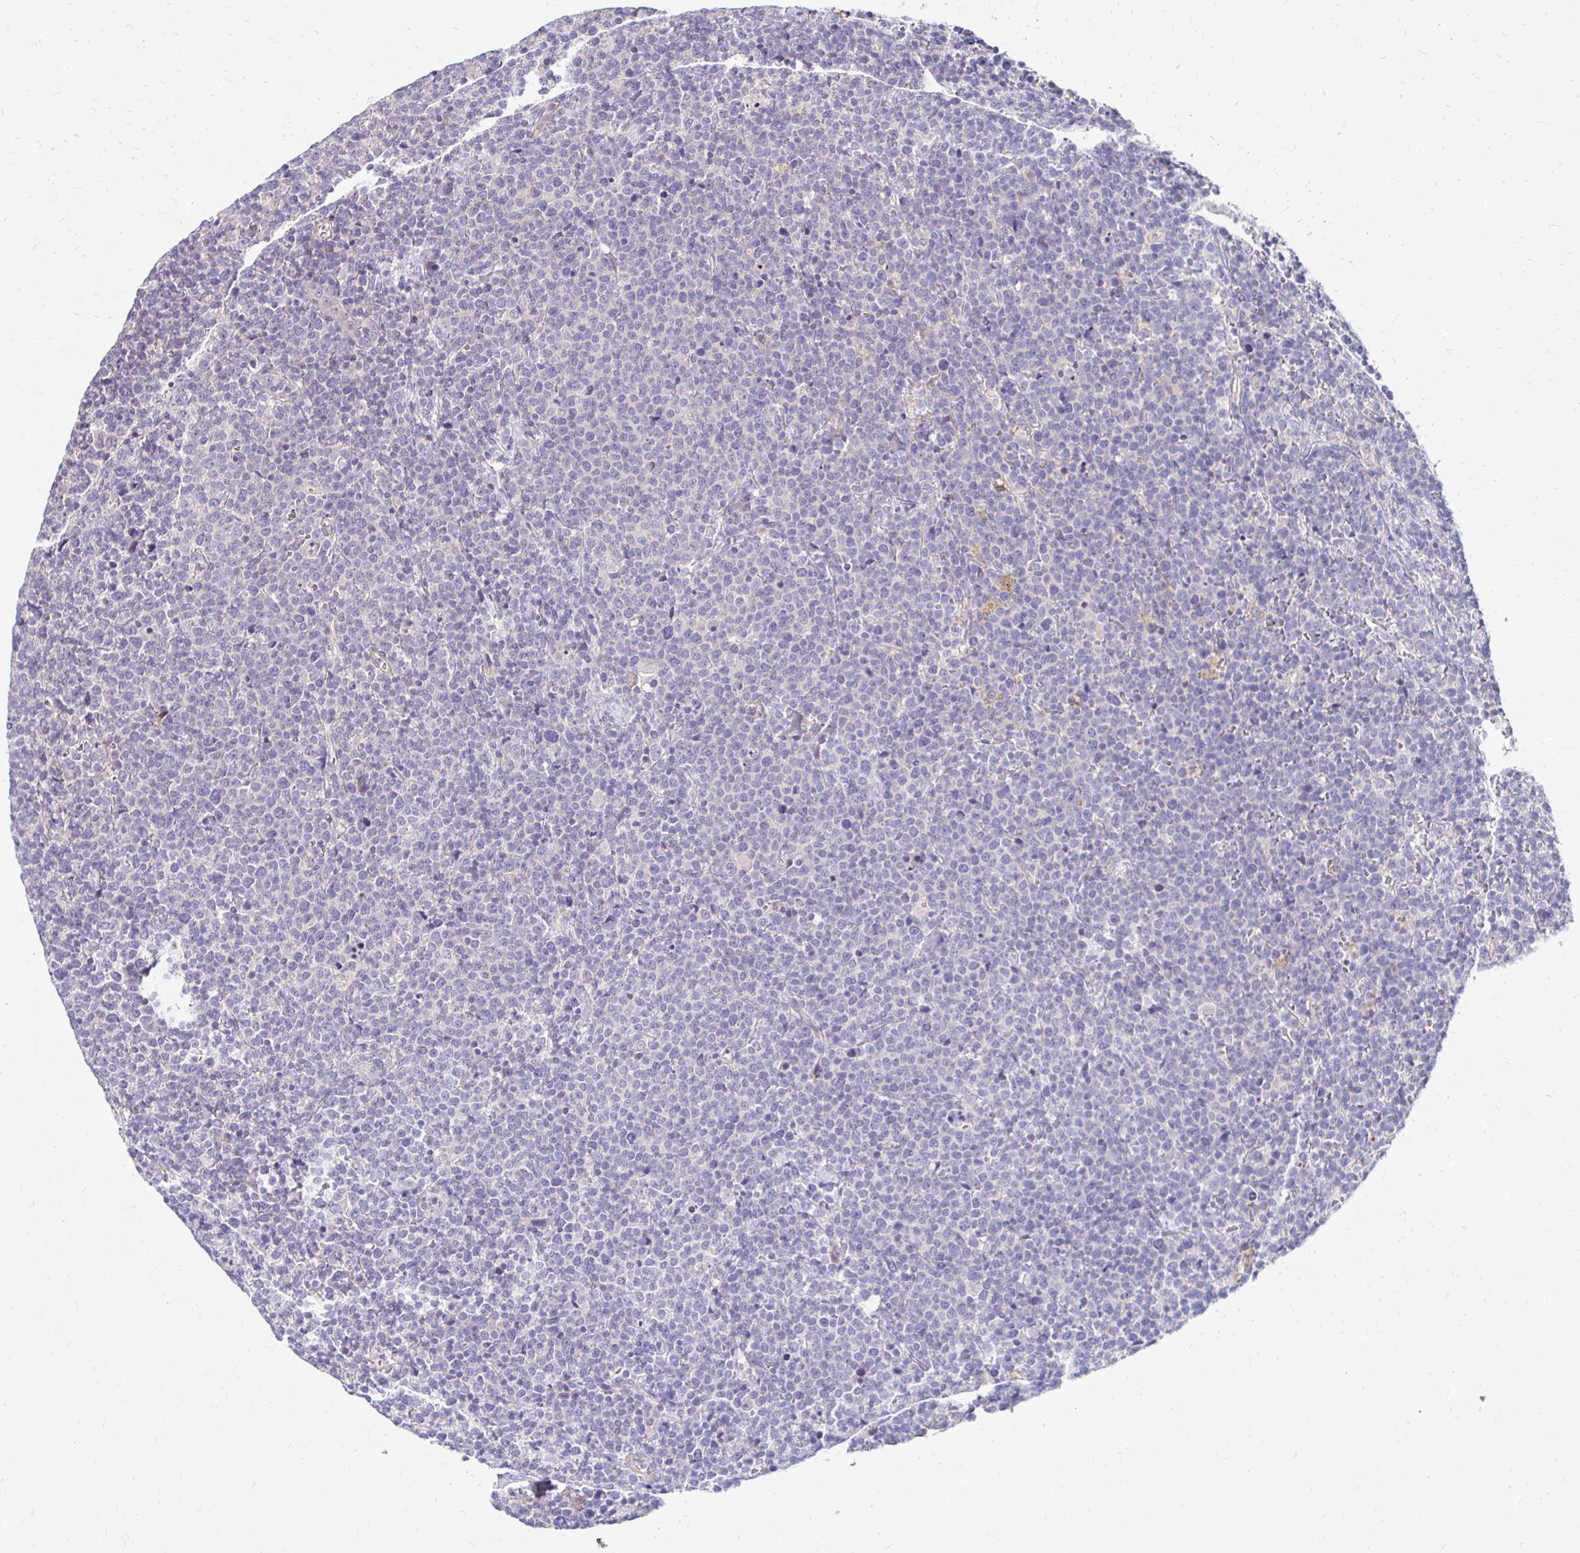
{"staining": {"intensity": "negative", "quantity": "none", "location": "none"}, "tissue": "lymphoma", "cell_type": "Tumor cells", "image_type": "cancer", "snomed": [{"axis": "morphology", "description": "Malignant lymphoma, non-Hodgkin's type, High grade"}, {"axis": "topography", "description": "Lymph node"}], "caption": "High magnification brightfield microscopy of high-grade malignant lymphoma, non-Hodgkin's type stained with DAB (brown) and counterstained with hematoxylin (blue): tumor cells show no significant positivity.", "gene": "AKAP6", "patient": {"sex": "male", "age": 61}}